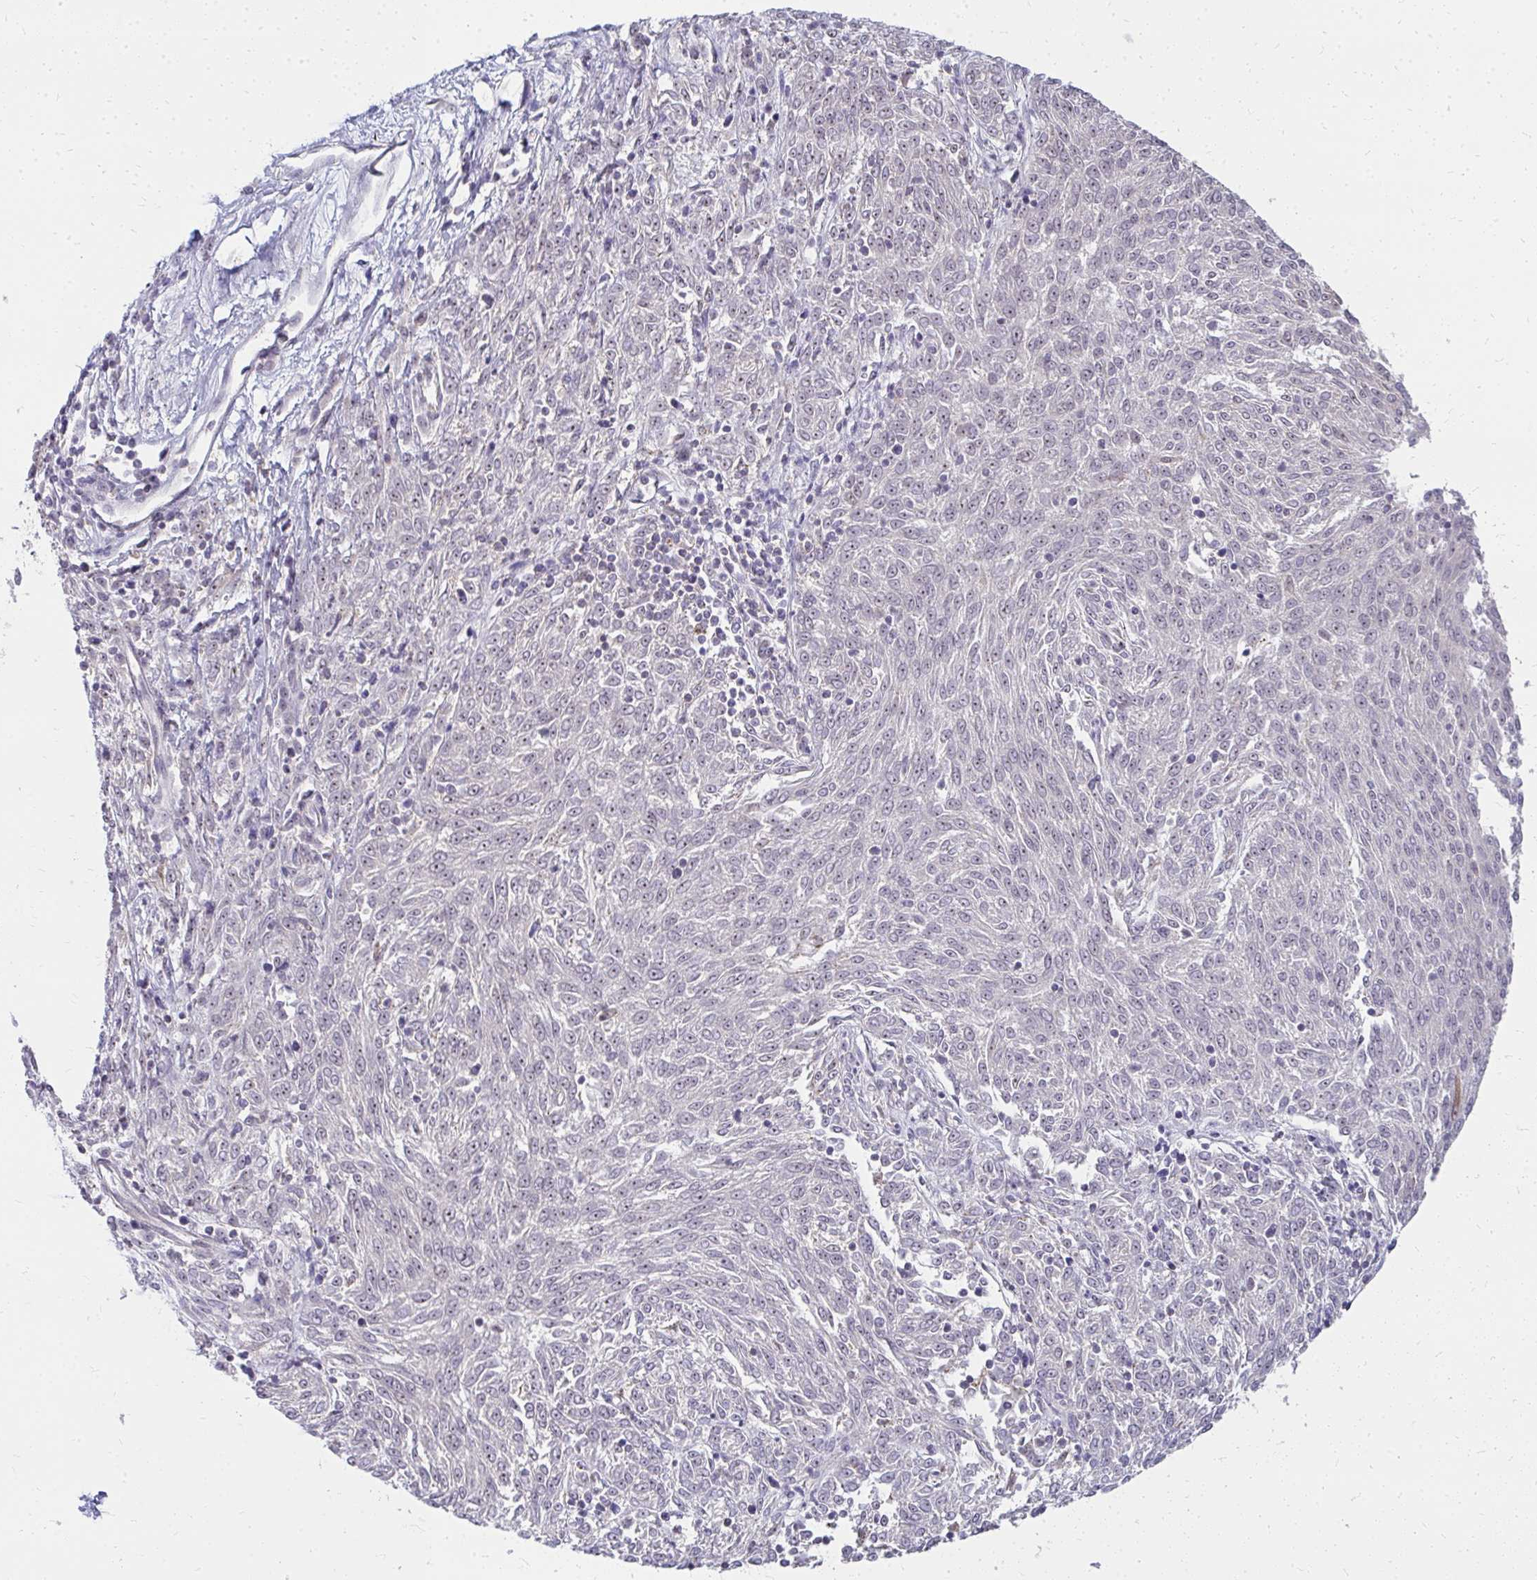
{"staining": {"intensity": "weak", "quantity": "<25%", "location": "nuclear"}, "tissue": "melanoma", "cell_type": "Tumor cells", "image_type": "cancer", "snomed": [{"axis": "morphology", "description": "Malignant melanoma, NOS"}, {"axis": "topography", "description": "Skin"}], "caption": "A histopathology image of melanoma stained for a protein reveals no brown staining in tumor cells.", "gene": "FAM9A", "patient": {"sex": "female", "age": 72}}